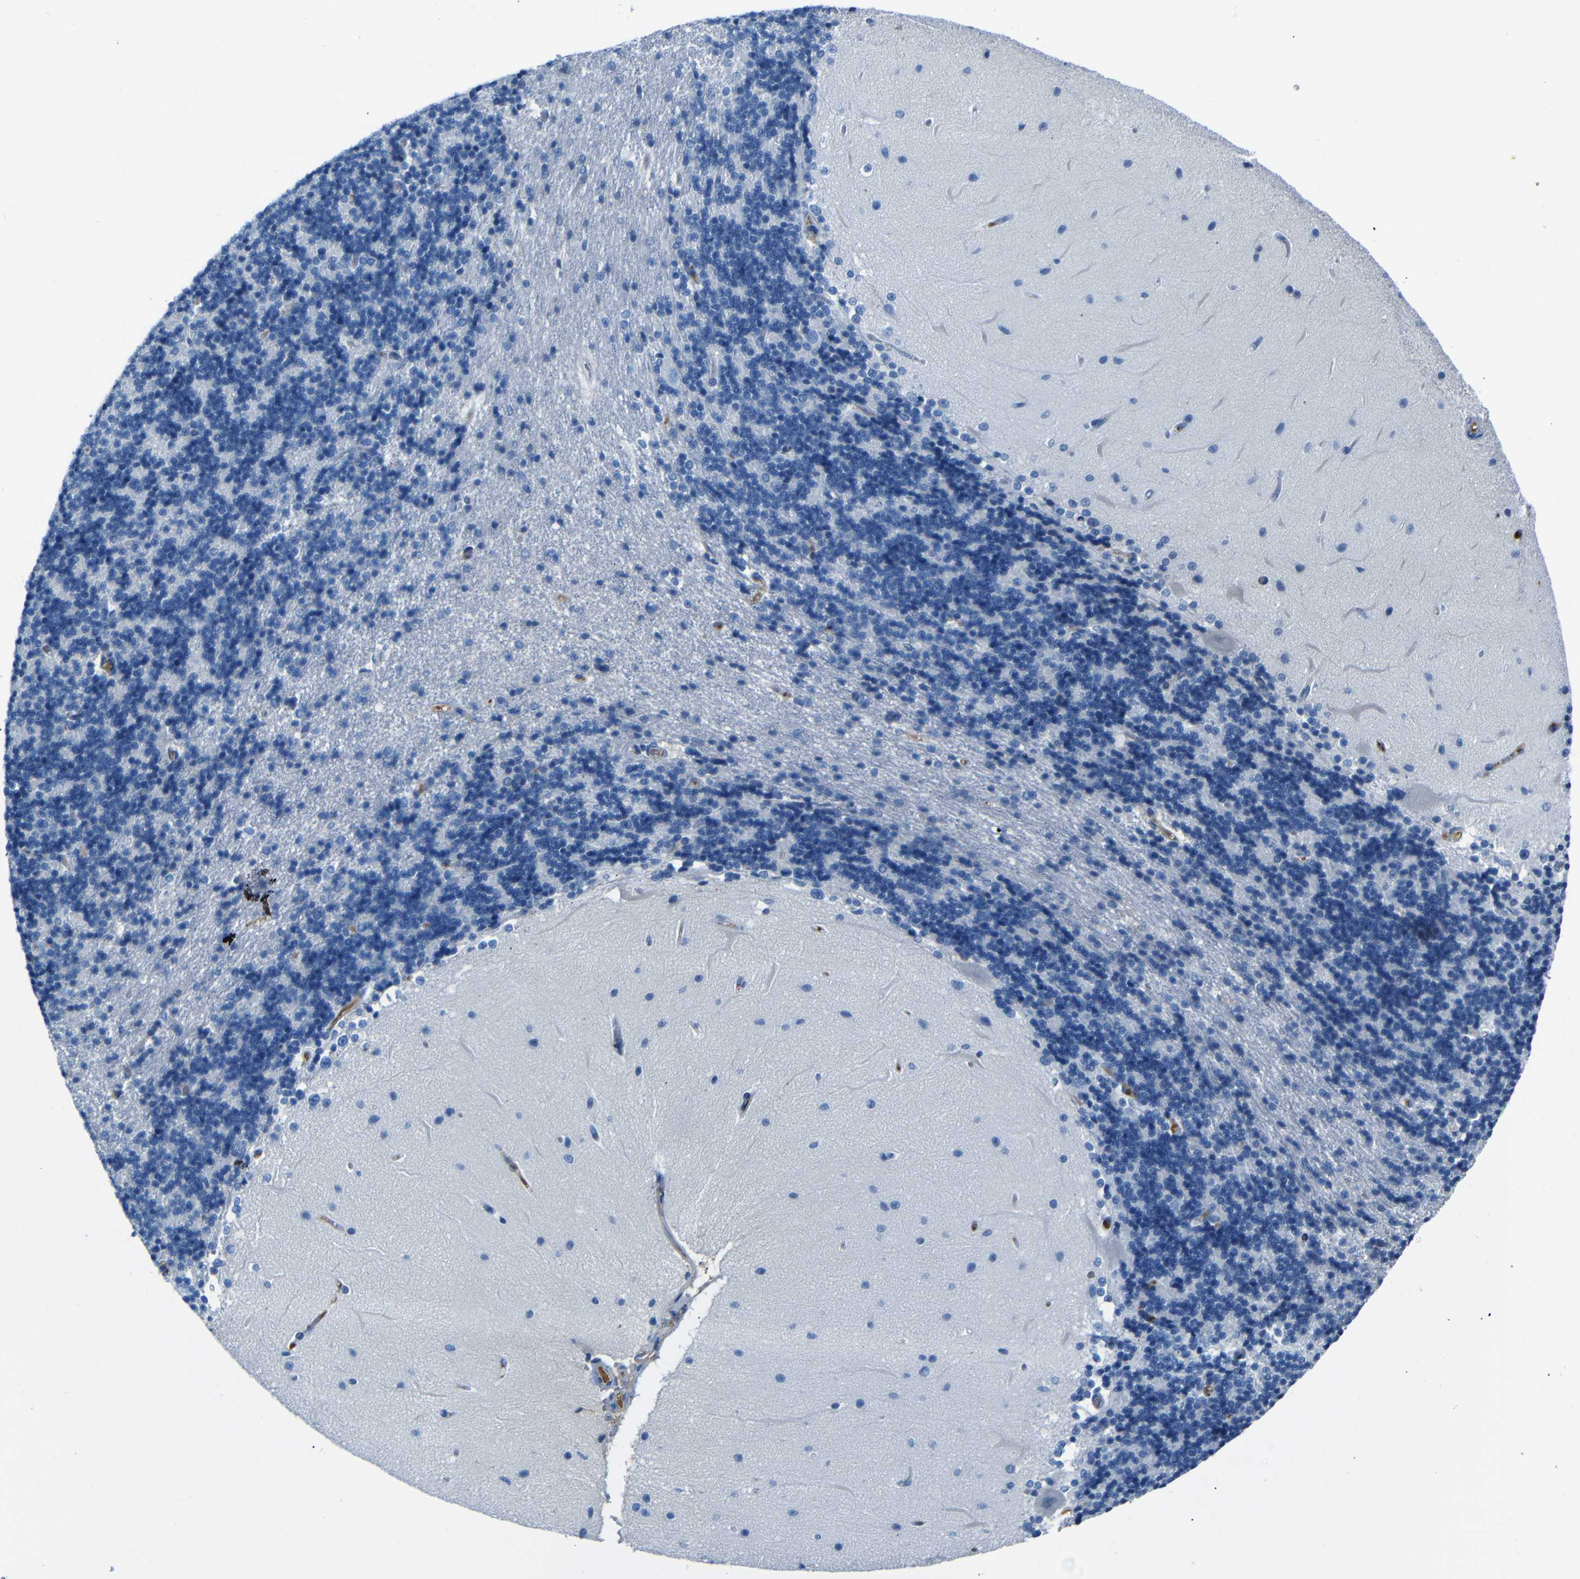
{"staining": {"intensity": "negative", "quantity": "none", "location": "none"}, "tissue": "cerebellum", "cell_type": "Cells in granular layer", "image_type": "normal", "snomed": [{"axis": "morphology", "description": "Normal tissue, NOS"}, {"axis": "topography", "description": "Cerebellum"}], "caption": "This histopathology image is of normal cerebellum stained with IHC to label a protein in brown with the nuclei are counter-stained blue. There is no expression in cells in granular layer.", "gene": "SERPINA1", "patient": {"sex": "female", "age": 54}}